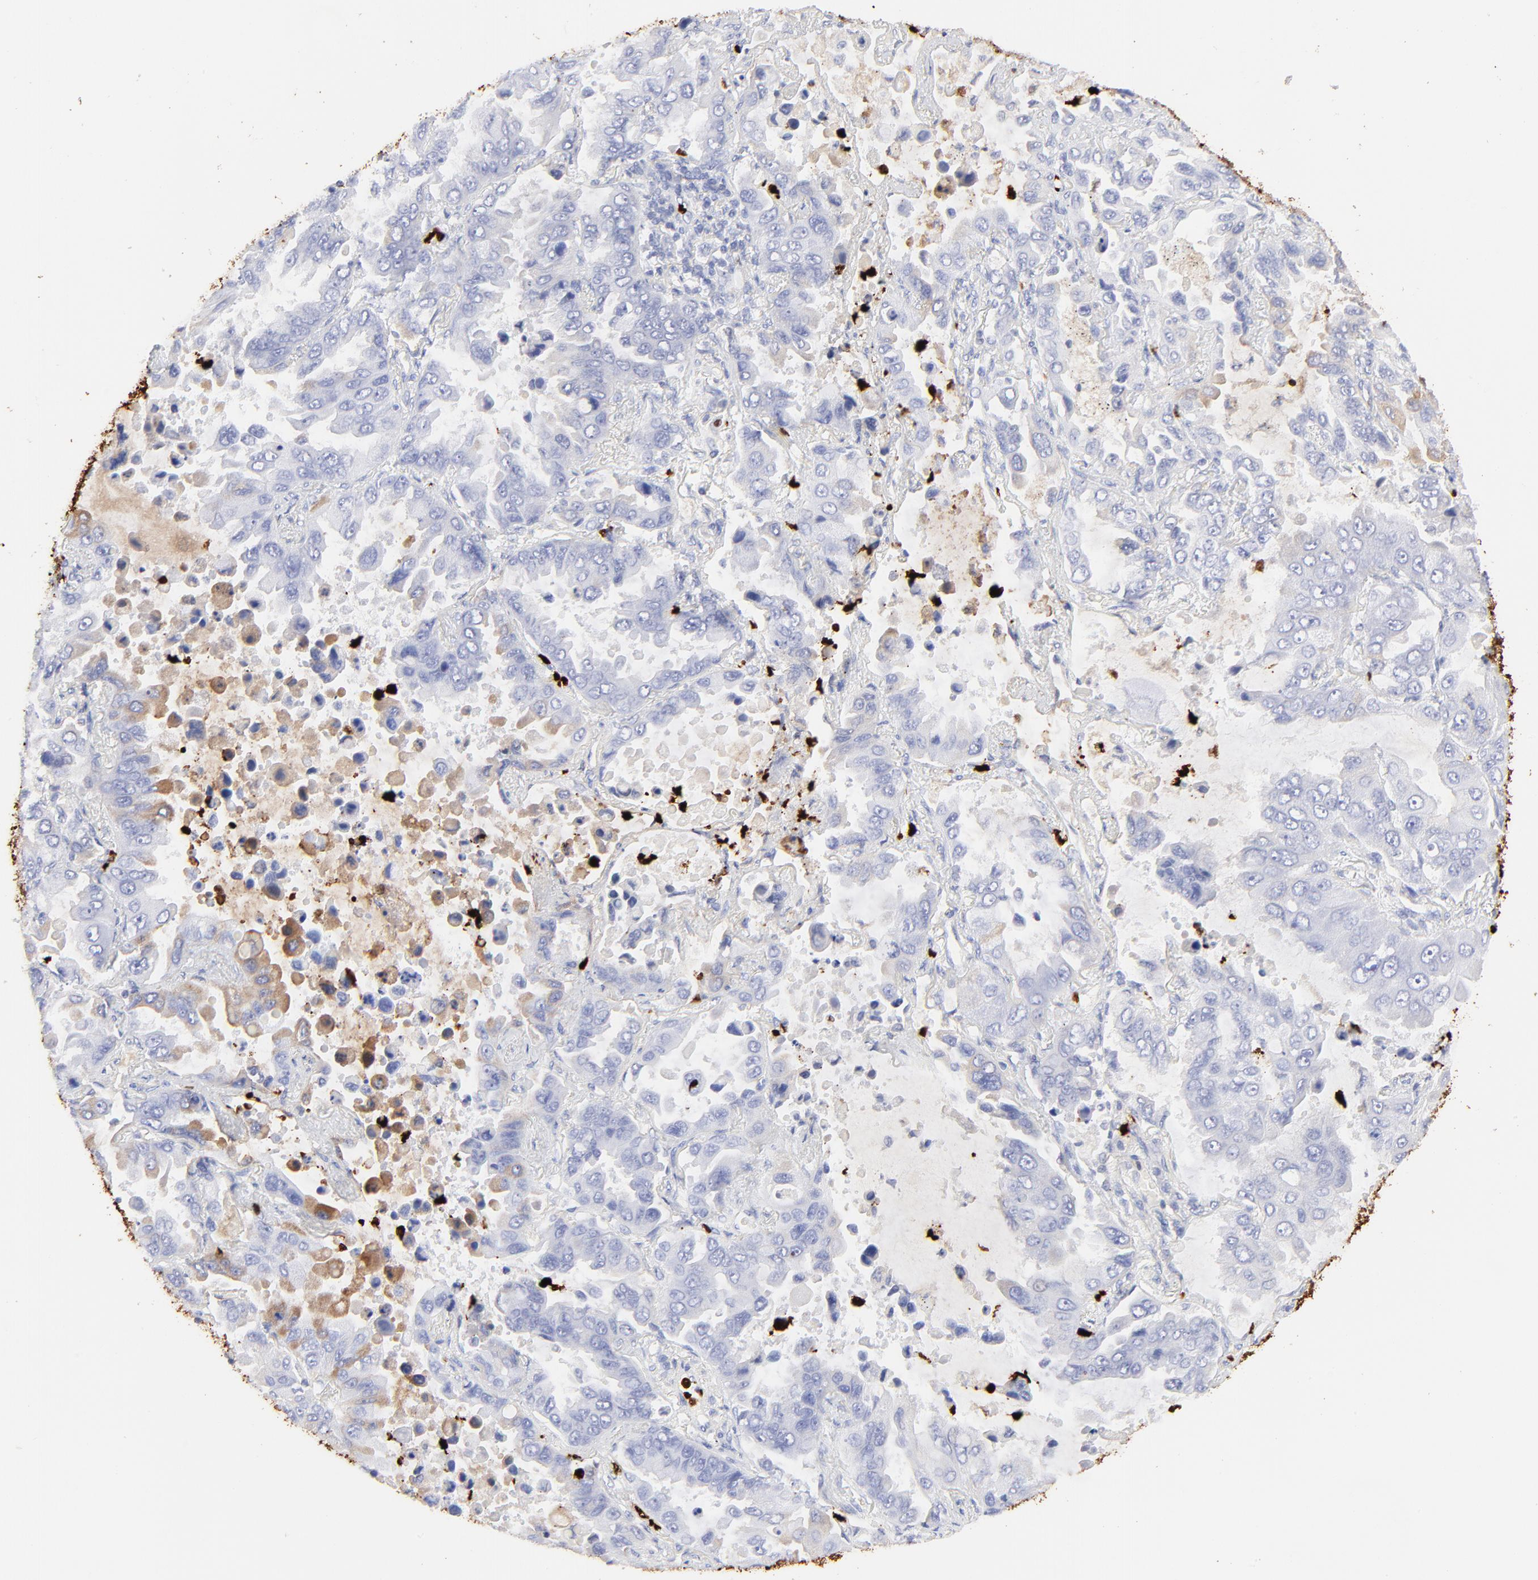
{"staining": {"intensity": "negative", "quantity": "none", "location": "none"}, "tissue": "lung cancer", "cell_type": "Tumor cells", "image_type": "cancer", "snomed": [{"axis": "morphology", "description": "Adenocarcinoma, NOS"}, {"axis": "topography", "description": "Lung"}], "caption": "Immunohistochemical staining of adenocarcinoma (lung) shows no significant staining in tumor cells.", "gene": "S100A12", "patient": {"sex": "male", "age": 64}}